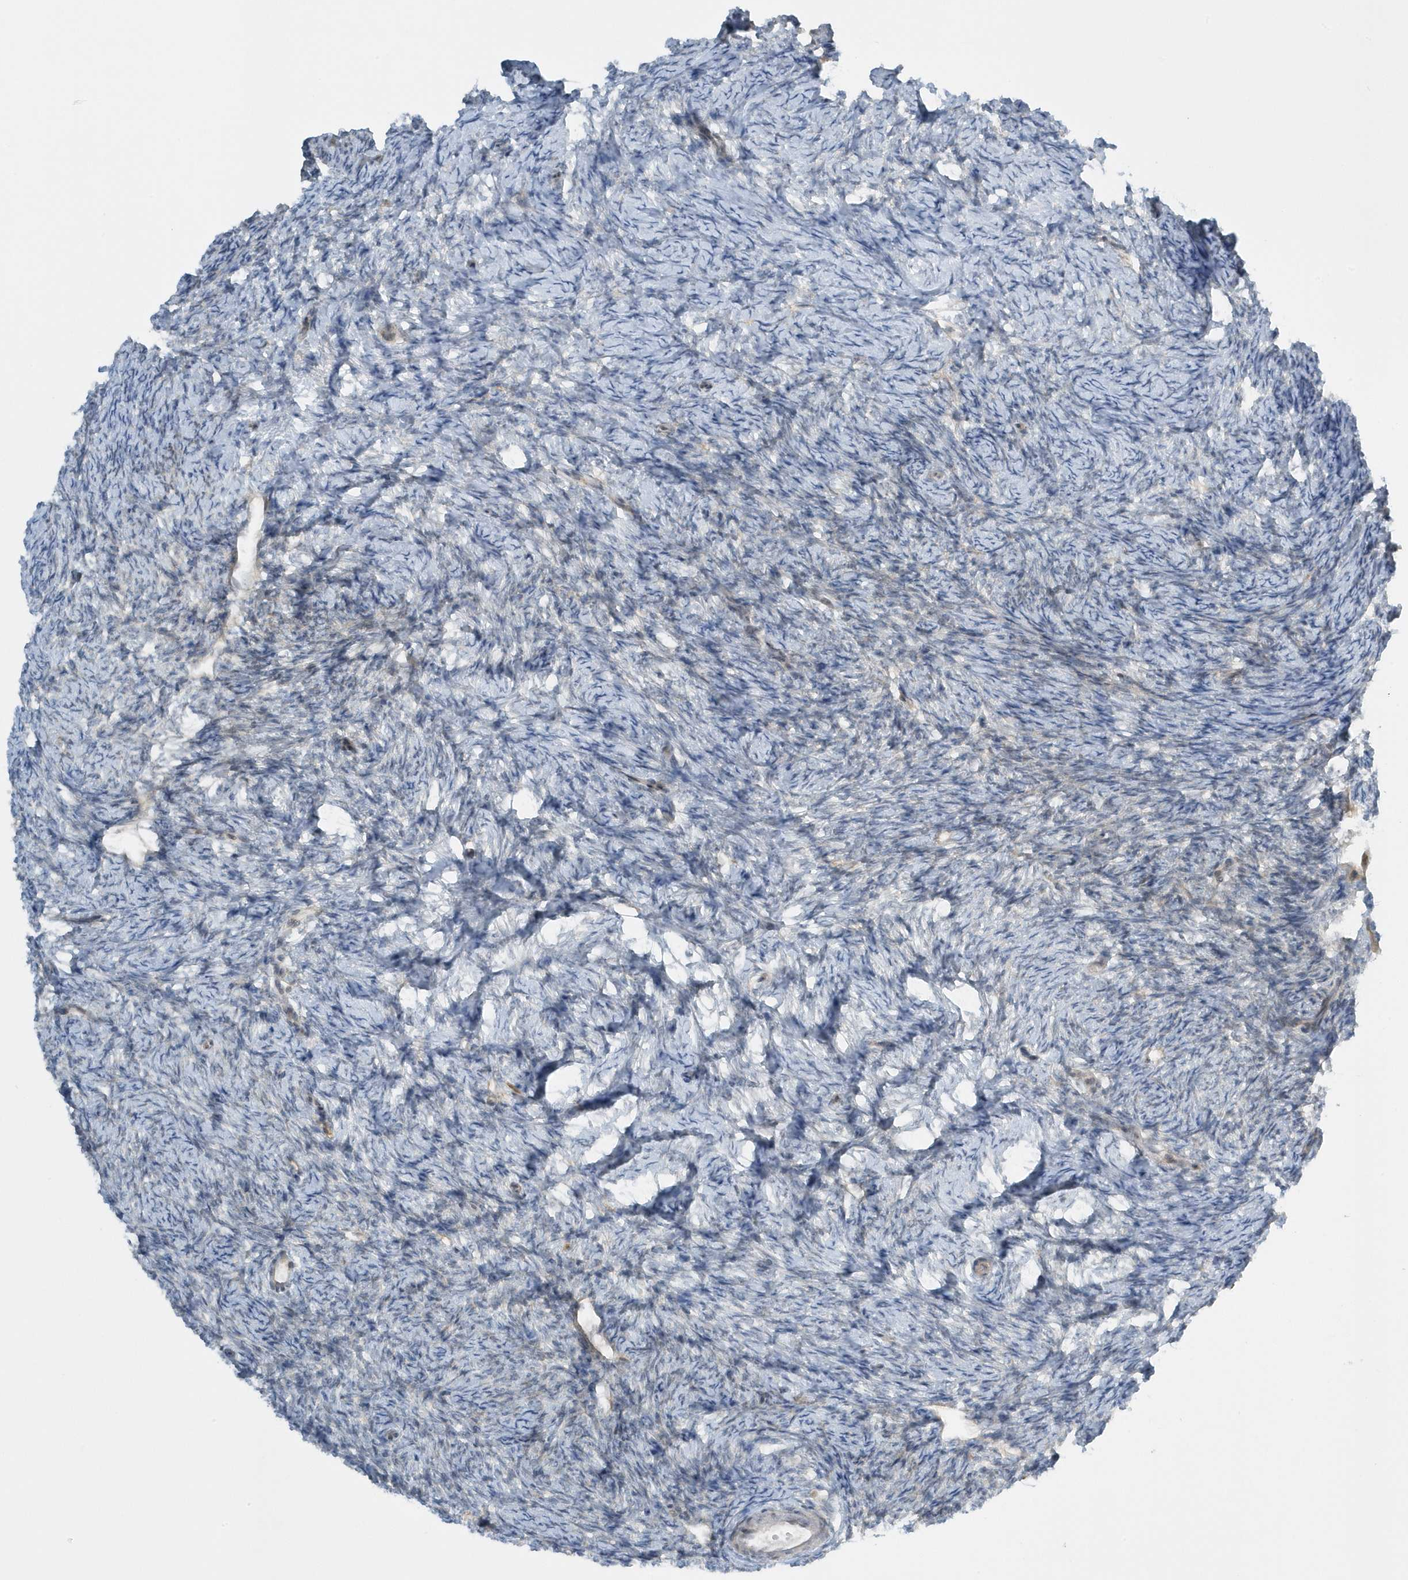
{"staining": {"intensity": "moderate", "quantity": ">75%", "location": "cytoplasmic/membranous"}, "tissue": "ovary", "cell_type": "Follicle cells", "image_type": "normal", "snomed": [{"axis": "morphology", "description": "Normal tissue, NOS"}, {"axis": "morphology", "description": "Cyst, NOS"}, {"axis": "topography", "description": "Ovary"}], "caption": "This image shows unremarkable ovary stained with IHC to label a protein in brown. The cytoplasmic/membranous of follicle cells show moderate positivity for the protein. Nuclei are counter-stained blue.", "gene": "SCN3A", "patient": {"sex": "female", "age": 33}}